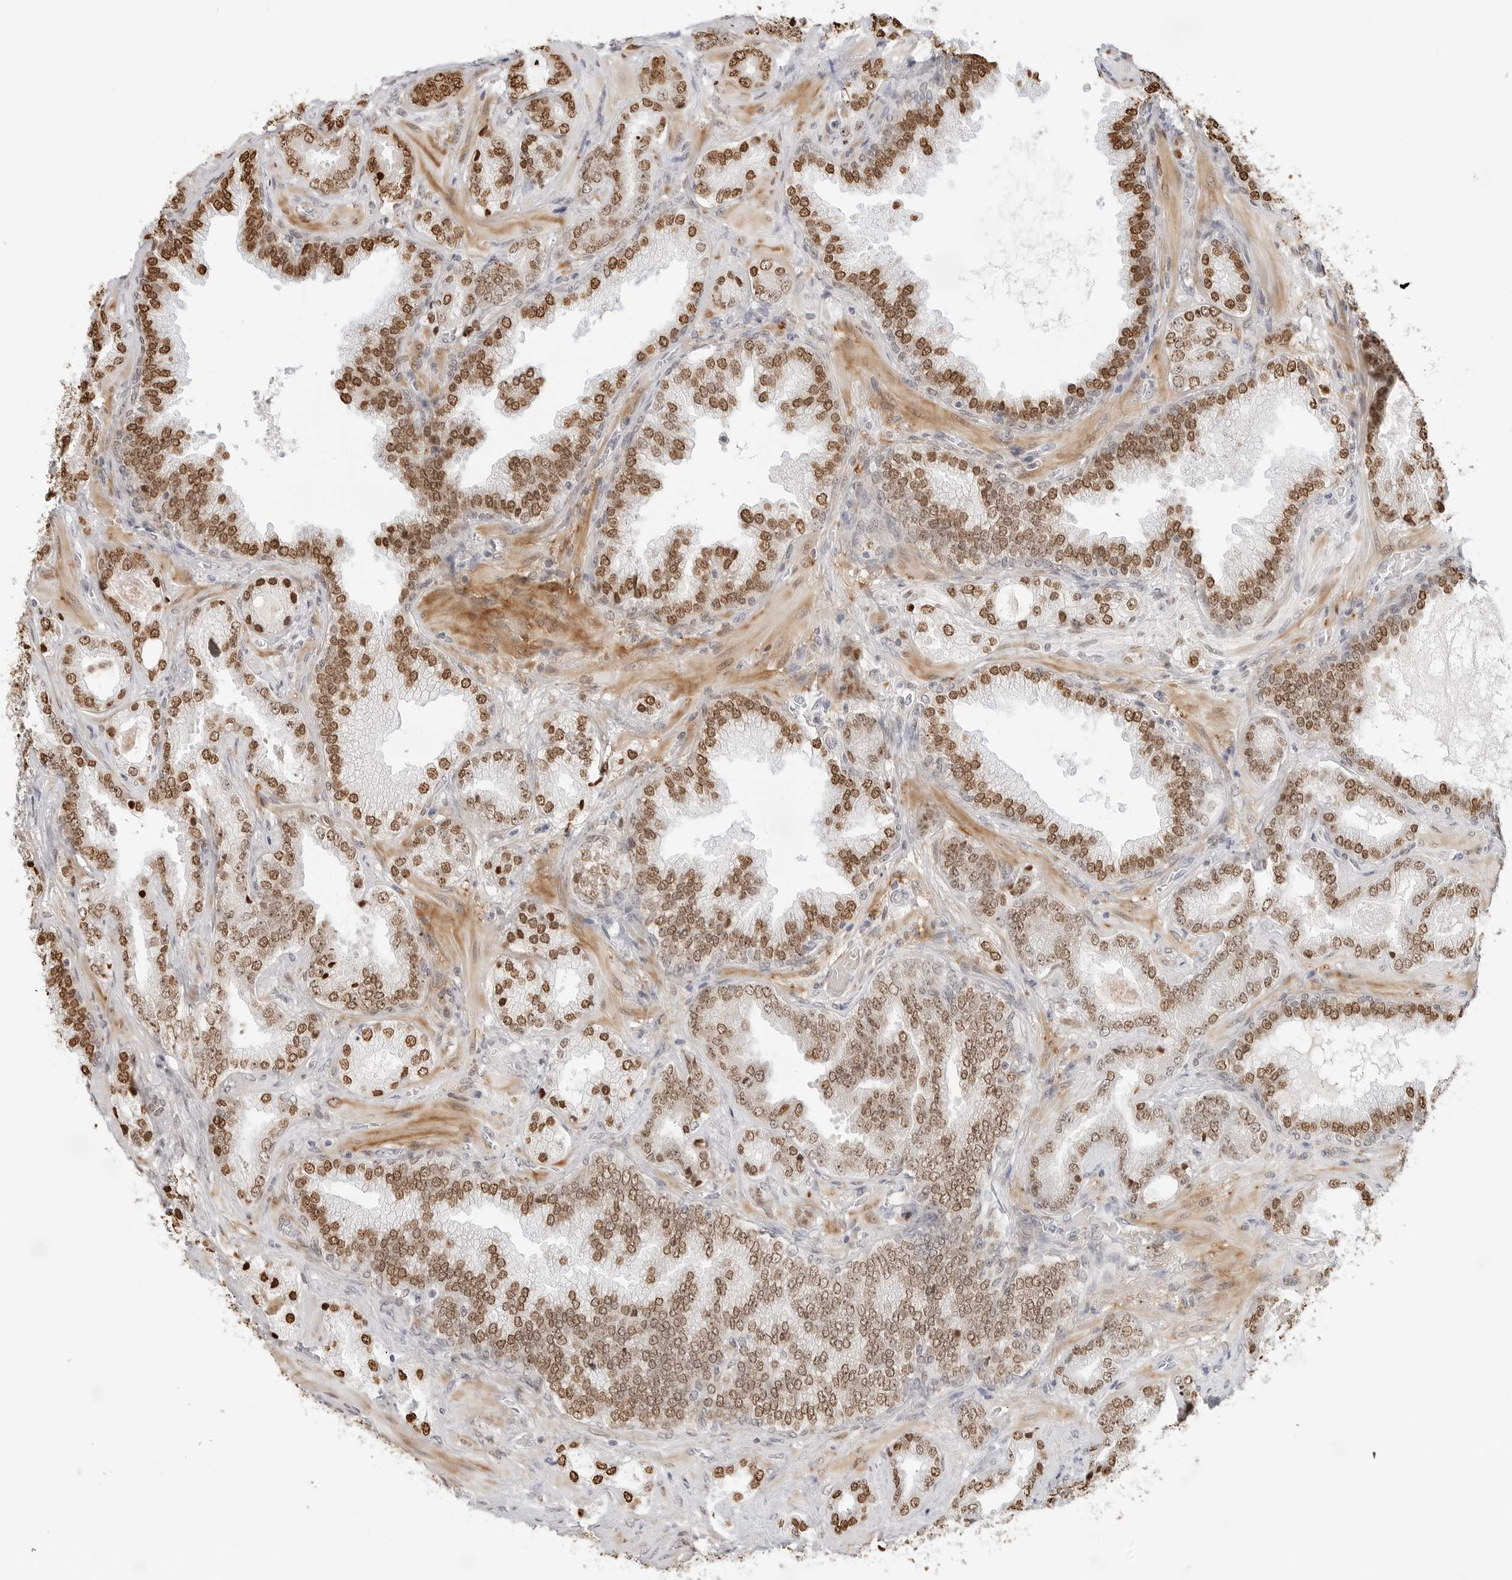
{"staining": {"intensity": "moderate", "quantity": ">75%", "location": "nuclear"}, "tissue": "prostate cancer", "cell_type": "Tumor cells", "image_type": "cancer", "snomed": [{"axis": "morphology", "description": "Adenocarcinoma, High grade"}, {"axis": "topography", "description": "Prostate"}], "caption": "Protein analysis of adenocarcinoma (high-grade) (prostate) tissue displays moderate nuclear staining in about >75% of tumor cells.", "gene": "SPIDR", "patient": {"sex": "male", "age": 58}}